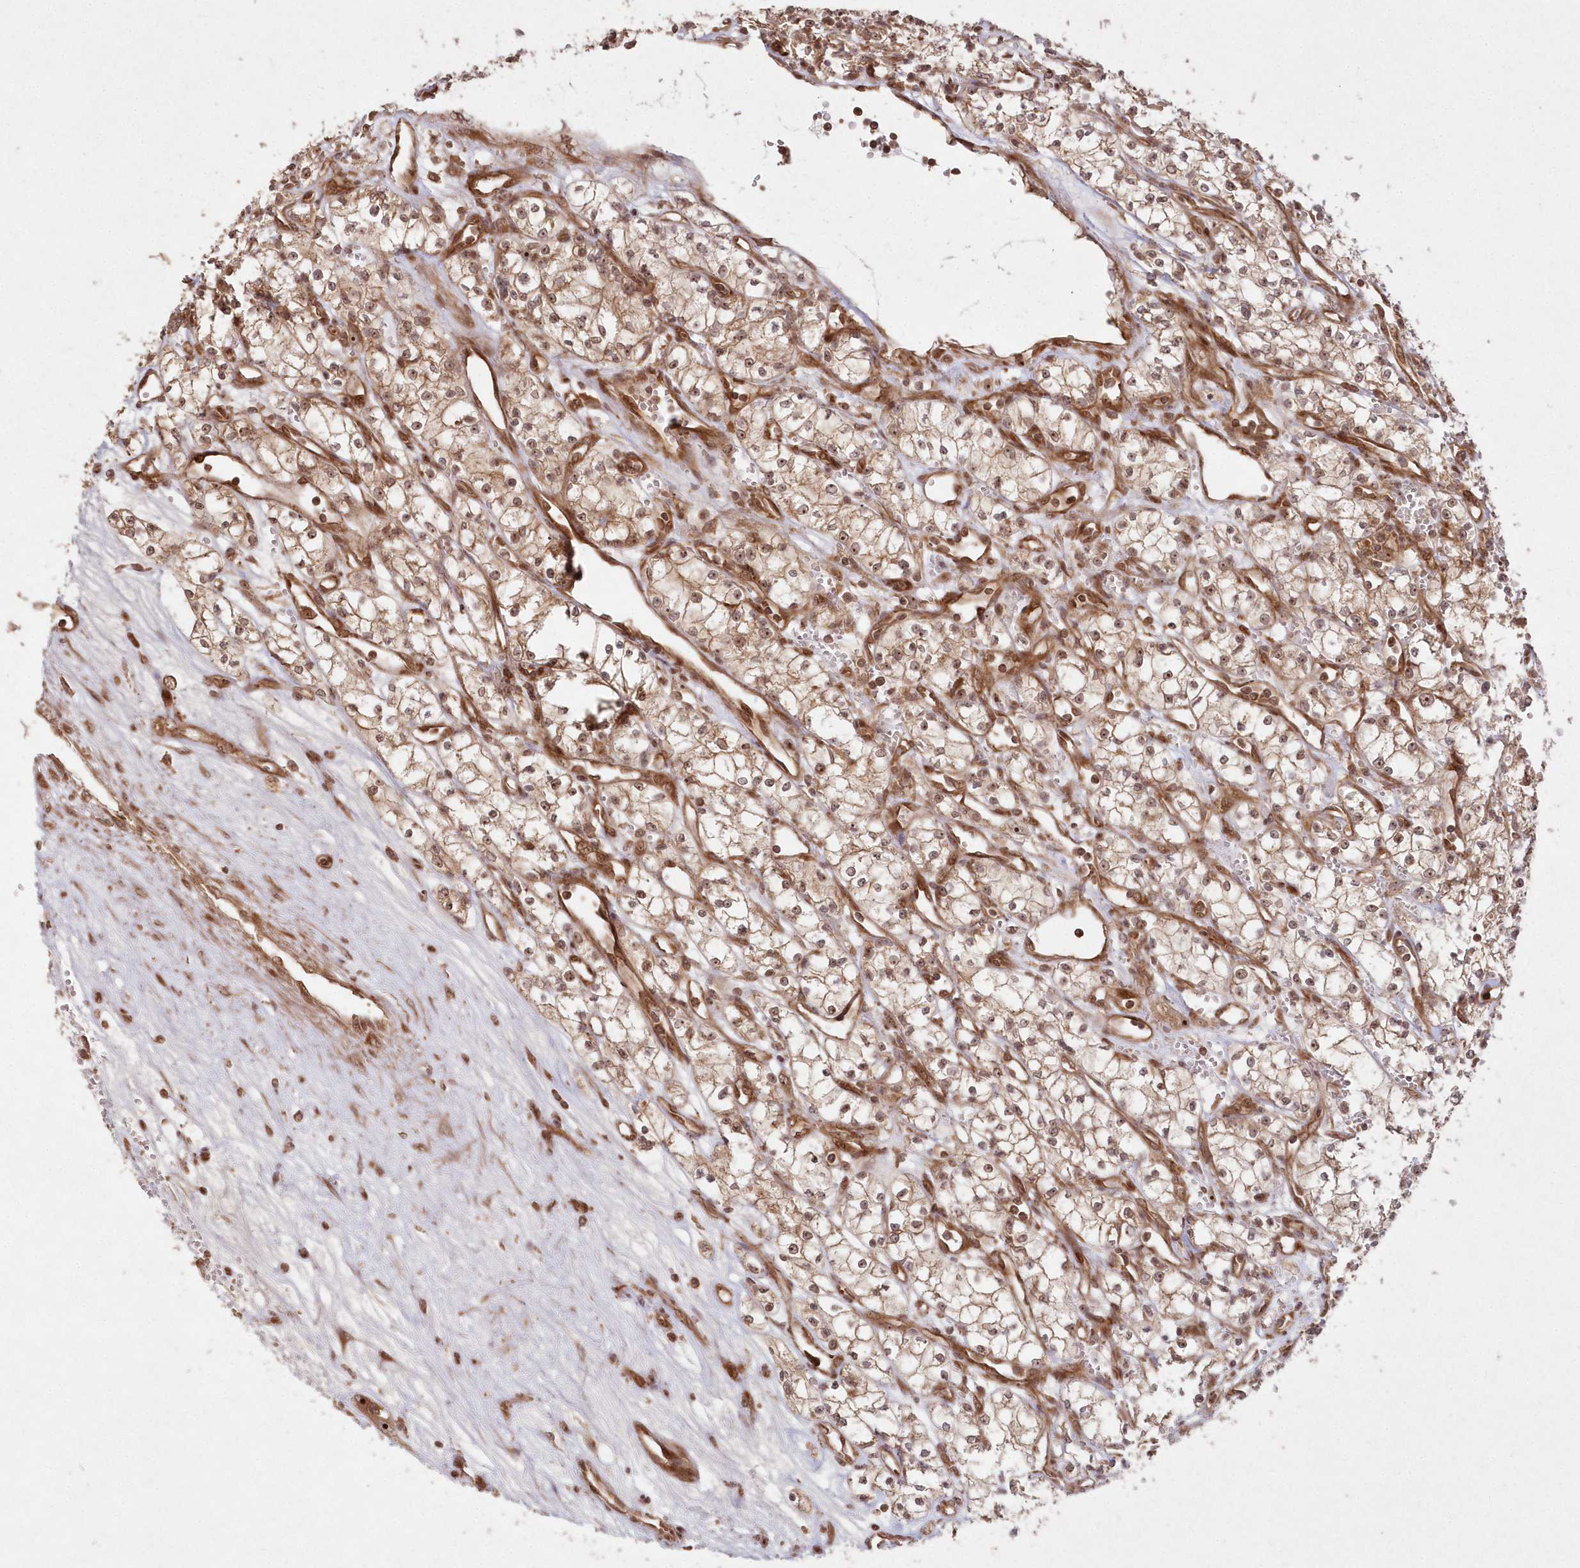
{"staining": {"intensity": "weak", "quantity": "25%-75%", "location": "cytoplasmic/membranous,nuclear"}, "tissue": "renal cancer", "cell_type": "Tumor cells", "image_type": "cancer", "snomed": [{"axis": "morphology", "description": "Adenocarcinoma, NOS"}, {"axis": "topography", "description": "Kidney"}], "caption": "Protein staining of adenocarcinoma (renal) tissue exhibits weak cytoplasmic/membranous and nuclear positivity in approximately 25%-75% of tumor cells.", "gene": "SERINC1", "patient": {"sex": "male", "age": 59}}